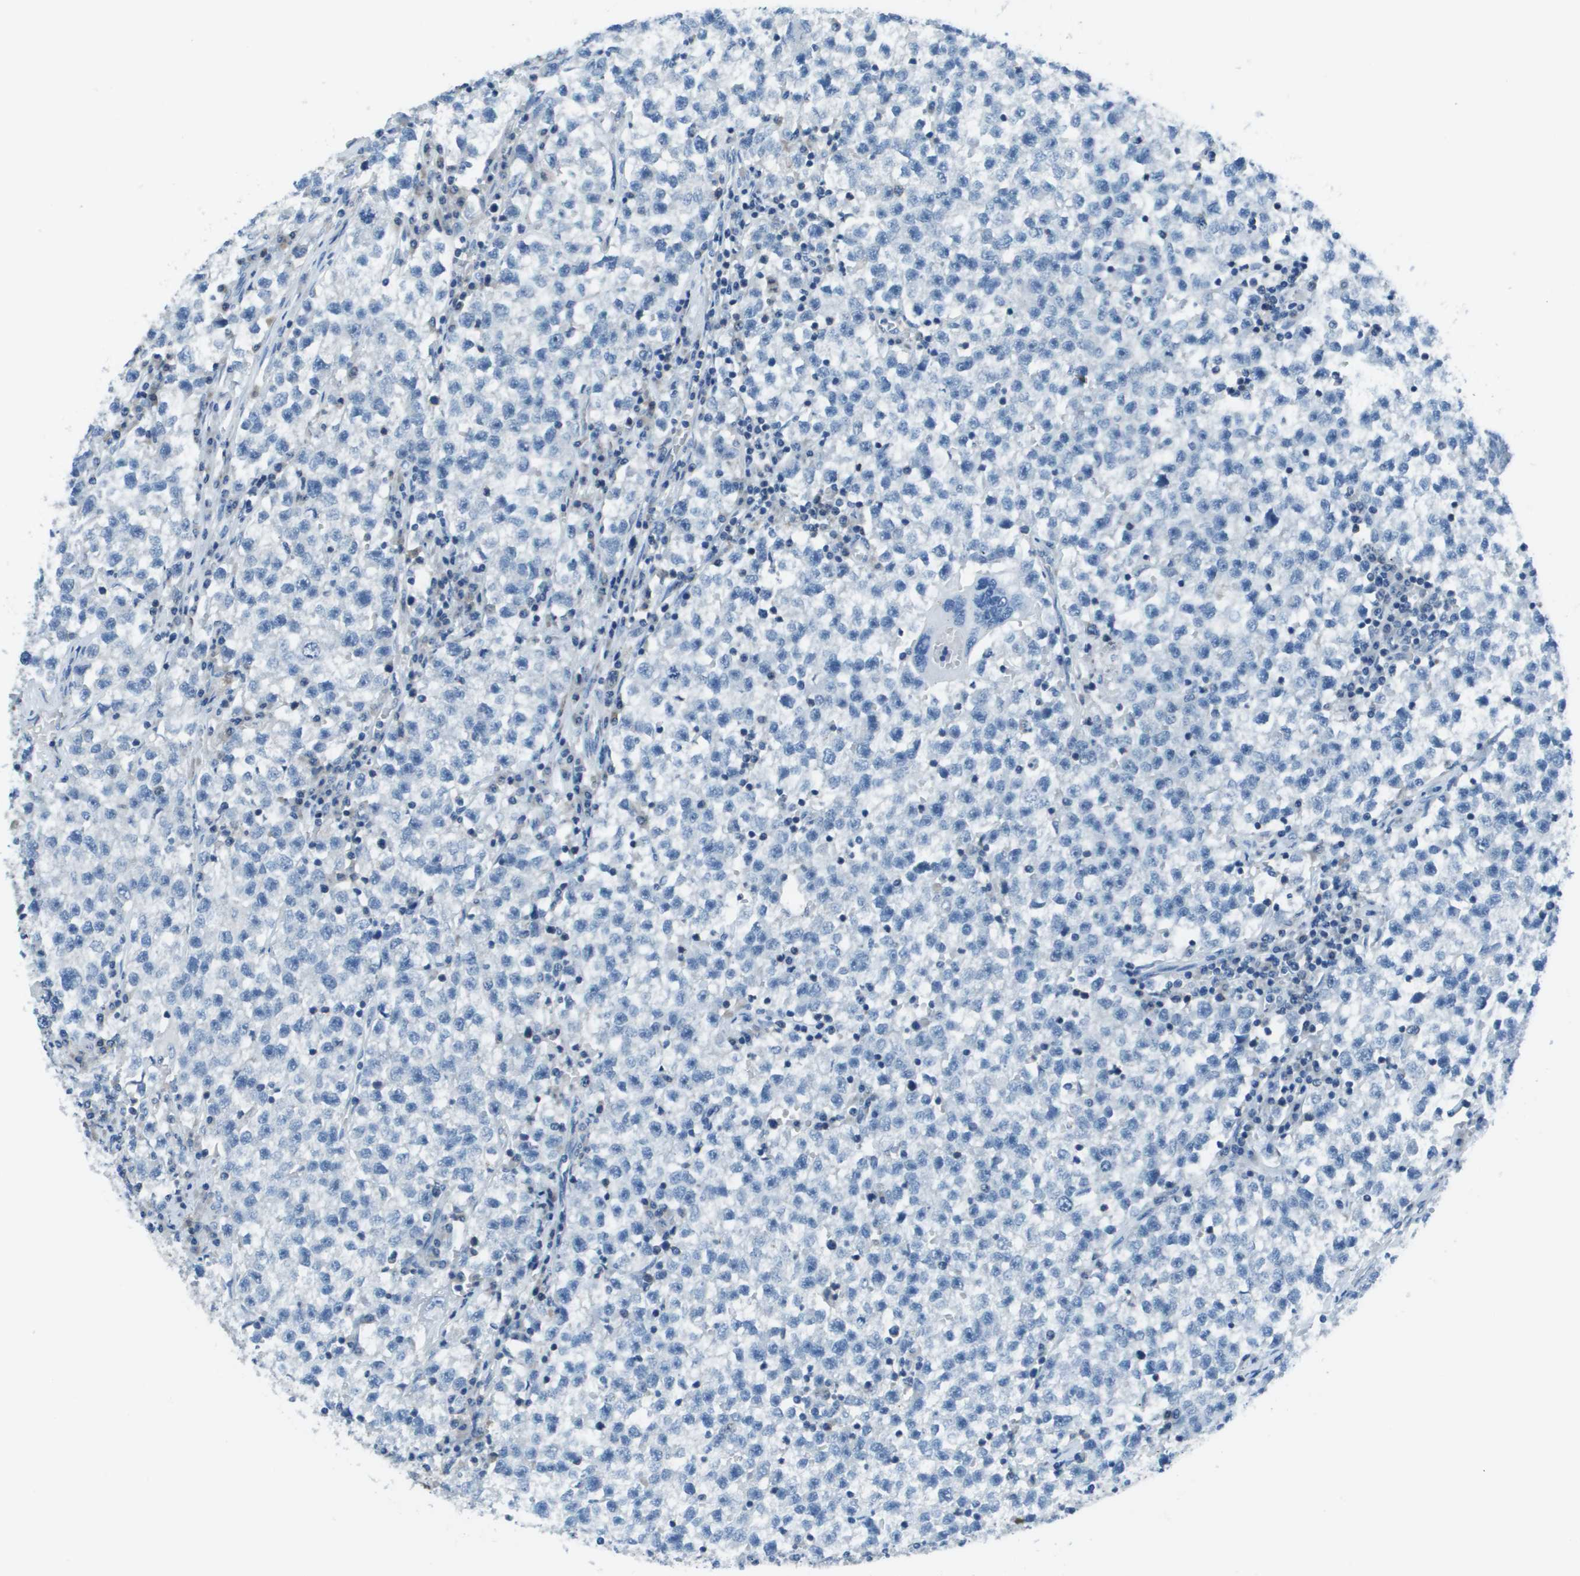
{"staining": {"intensity": "negative", "quantity": "none", "location": "none"}, "tissue": "testis cancer", "cell_type": "Tumor cells", "image_type": "cancer", "snomed": [{"axis": "morphology", "description": "Seminoma, NOS"}, {"axis": "topography", "description": "Testis"}], "caption": "This is a image of immunohistochemistry (IHC) staining of seminoma (testis), which shows no expression in tumor cells. Brightfield microscopy of IHC stained with DAB (3,3'-diaminobenzidine) (brown) and hematoxylin (blue), captured at high magnification.", "gene": "STIP1", "patient": {"sex": "male", "age": 22}}